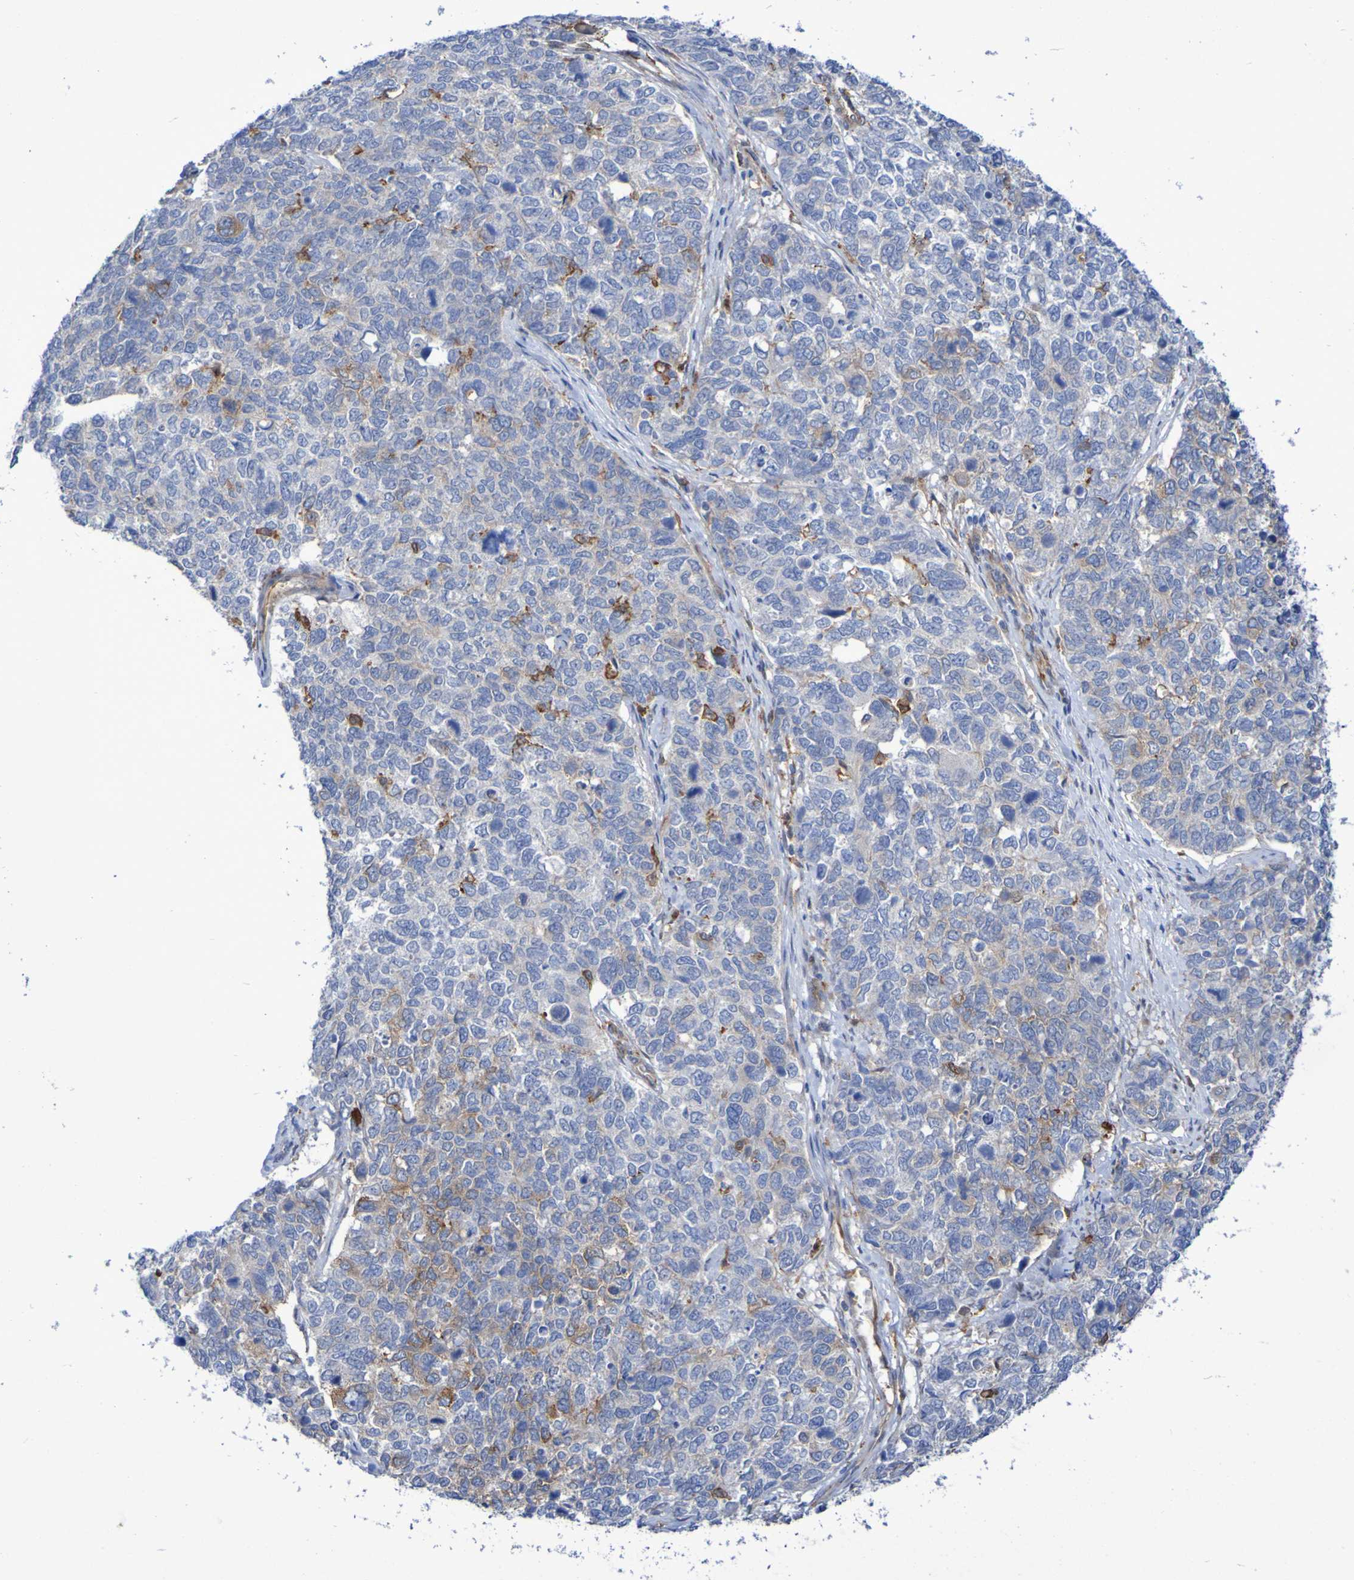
{"staining": {"intensity": "moderate", "quantity": "<25%", "location": "cytoplasmic/membranous"}, "tissue": "cervical cancer", "cell_type": "Tumor cells", "image_type": "cancer", "snomed": [{"axis": "morphology", "description": "Squamous cell carcinoma, NOS"}, {"axis": "topography", "description": "Cervix"}], "caption": "Protein expression analysis of squamous cell carcinoma (cervical) displays moderate cytoplasmic/membranous staining in about <25% of tumor cells.", "gene": "SCRG1", "patient": {"sex": "female", "age": 63}}